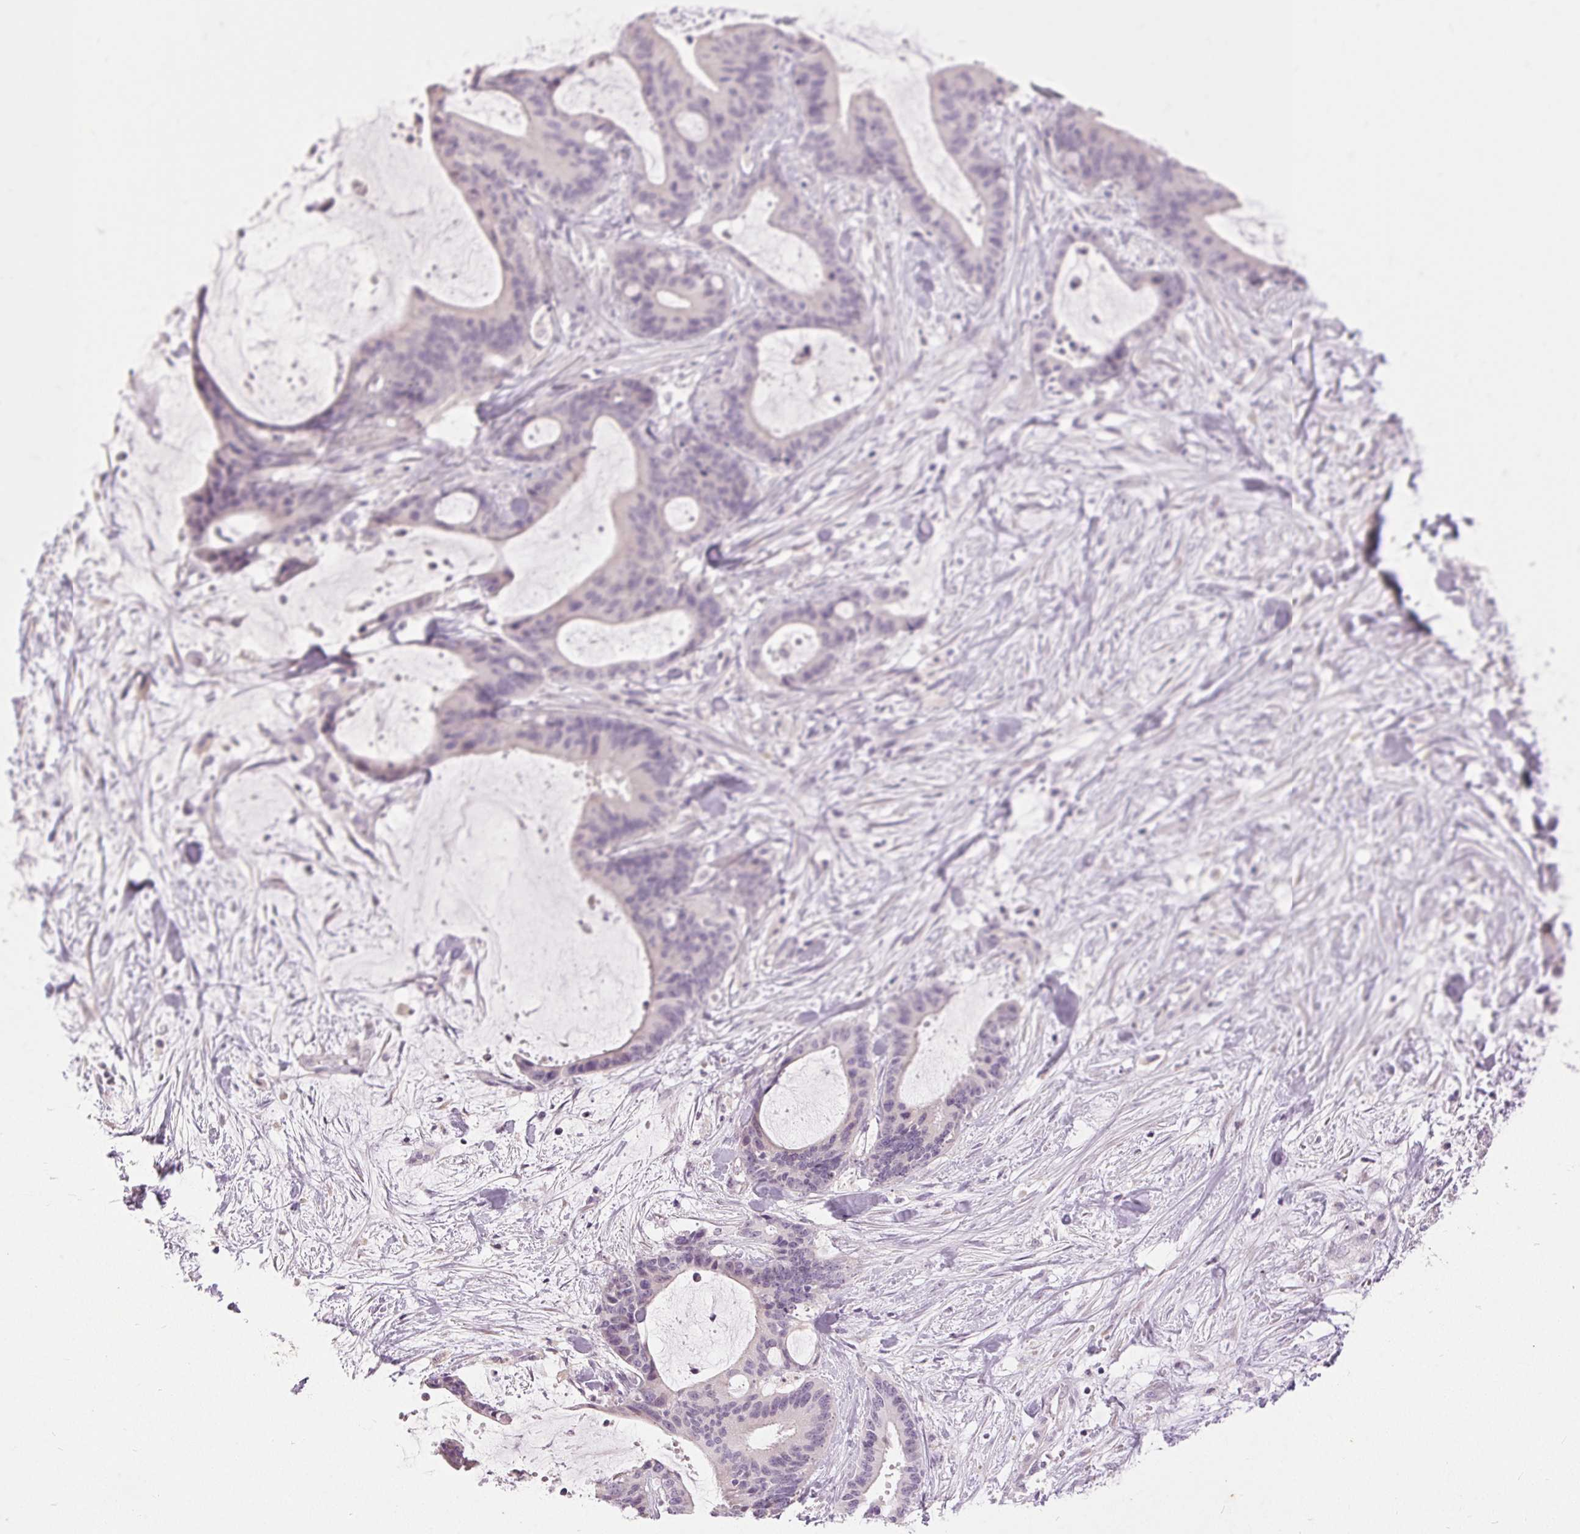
{"staining": {"intensity": "negative", "quantity": "none", "location": "none"}, "tissue": "liver cancer", "cell_type": "Tumor cells", "image_type": "cancer", "snomed": [{"axis": "morphology", "description": "Cholangiocarcinoma"}, {"axis": "topography", "description": "Liver"}], "caption": "DAB (3,3'-diaminobenzidine) immunohistochemical staining of liver cancer demonstrates no significant expression in tumor cells.", "gene": "DSG3", "patient": {"sex": "female", "age": 73}}